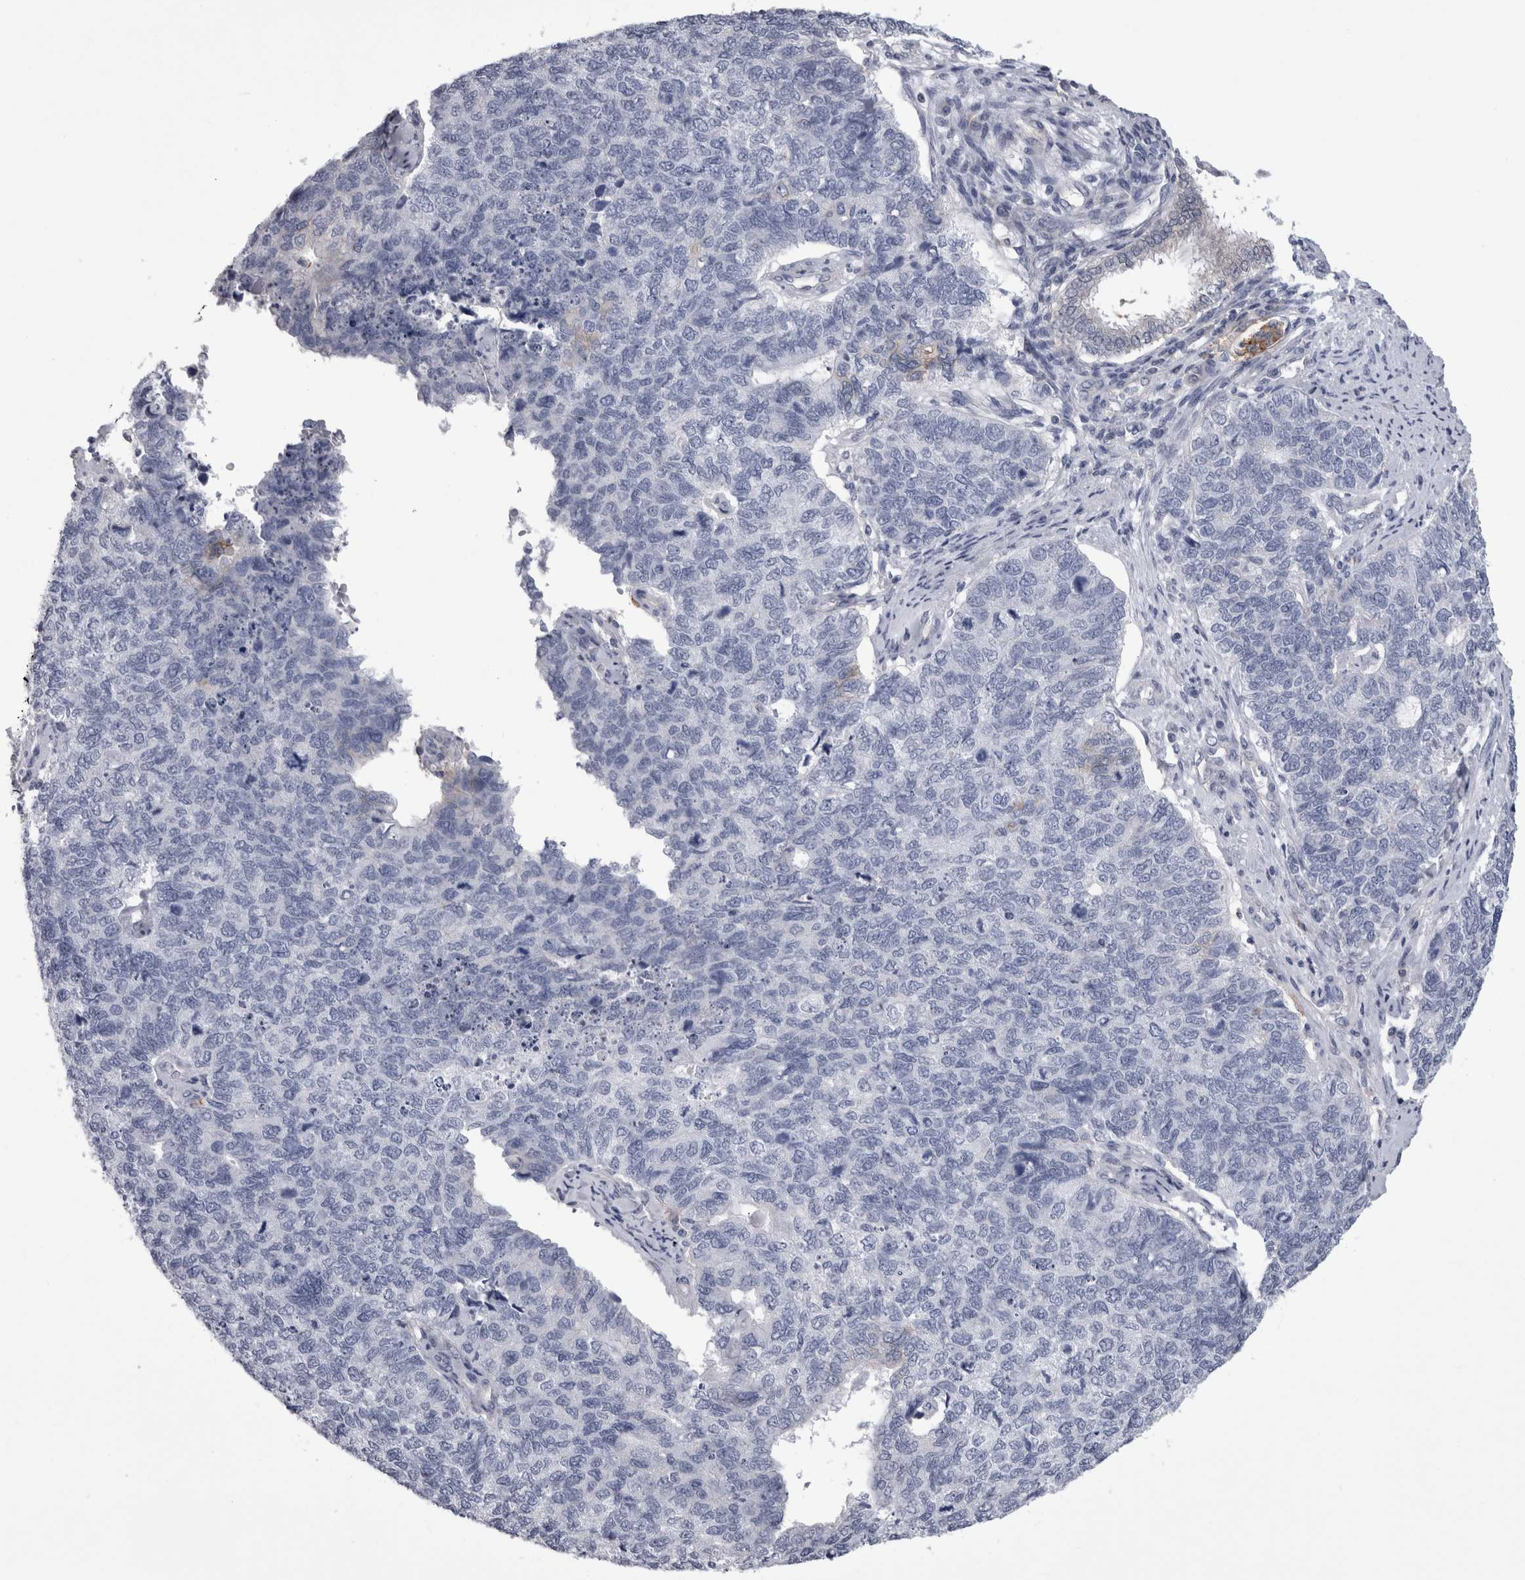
{"staining": {"intensity": "negative", "quantity": "none", "location": "none"}, "tissue": "cervical cancer", "cell_type": "Tumor cells", "image_type": "cancer", "snomed": [{"axis": "morphology", "description": "Squamous cell carcinoma, NOS"}, {"axis": "topography", "description": "Cervix"}], "caption": "Squamous cell carcinoma (cervical) was stained to show a protein in brown. There is no significant positivity in tumor cells.", "gene": "AFMID", "patient": {"sex": "female", "age": 63}}